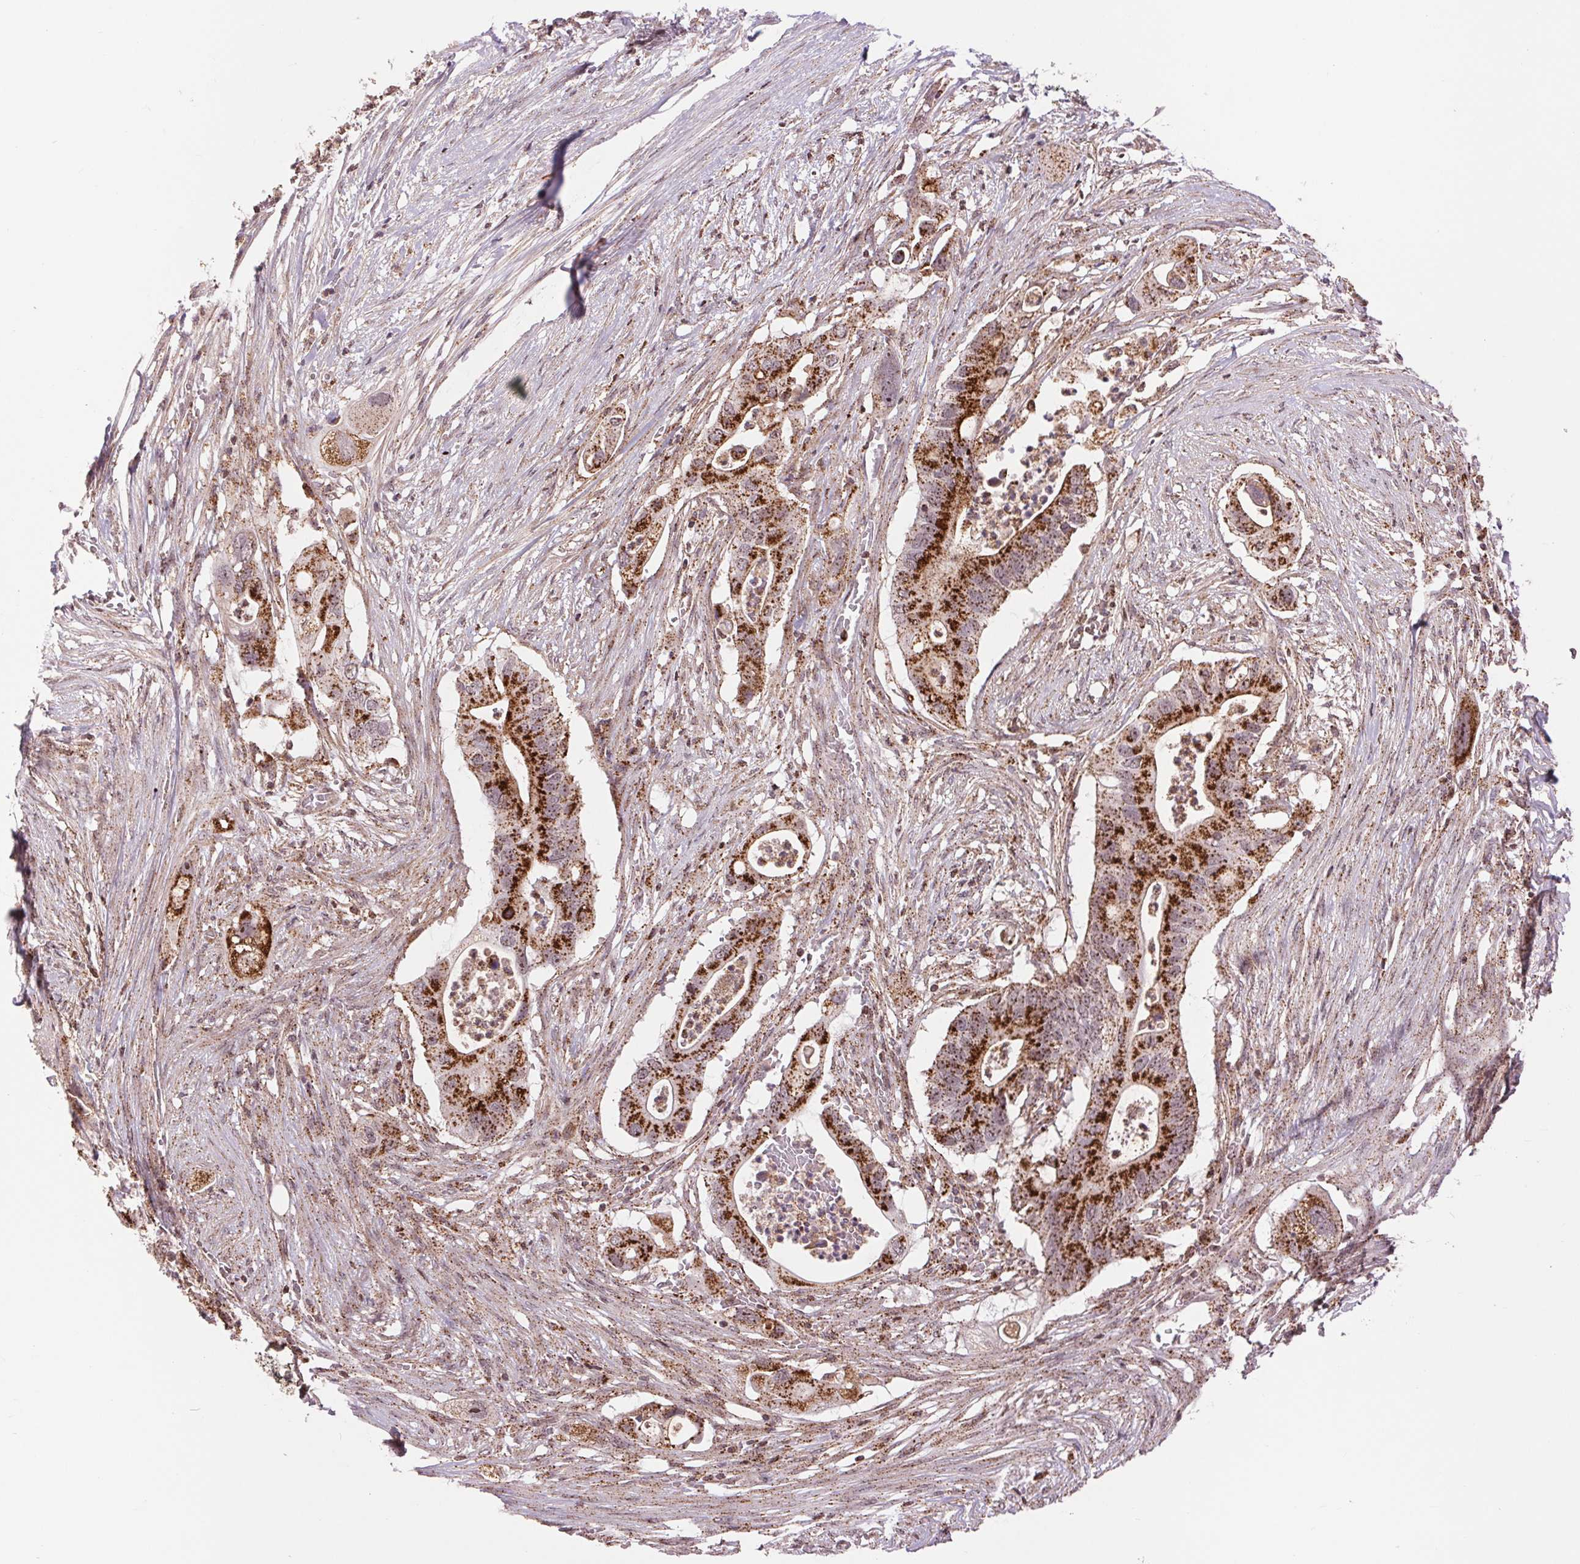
{"staining": {"intensity": "strong", "quantity": ">75%", "location": "cytoplasmic/membranous"}, "tissue": "pancreatic cancer", "cell_type": "Tumor cells", "image_type": "cancer", "snomed": [{"axis": "morphology", "description": "Adenocarcinoma, NOS"}, {"axis": "topography", "description": "Pancreas"}], "caption": "Immunohistochemistry (IHC) micrograph of human pancreatic cancer (adenocarcinoma) stained for a protein (brown), which exhibits high levels of strong cytoplasmic/membranous expression in about >75% of tumor cells.", "gene": "CHMP4B", "patient": {"sex": "female", "age": 72}}